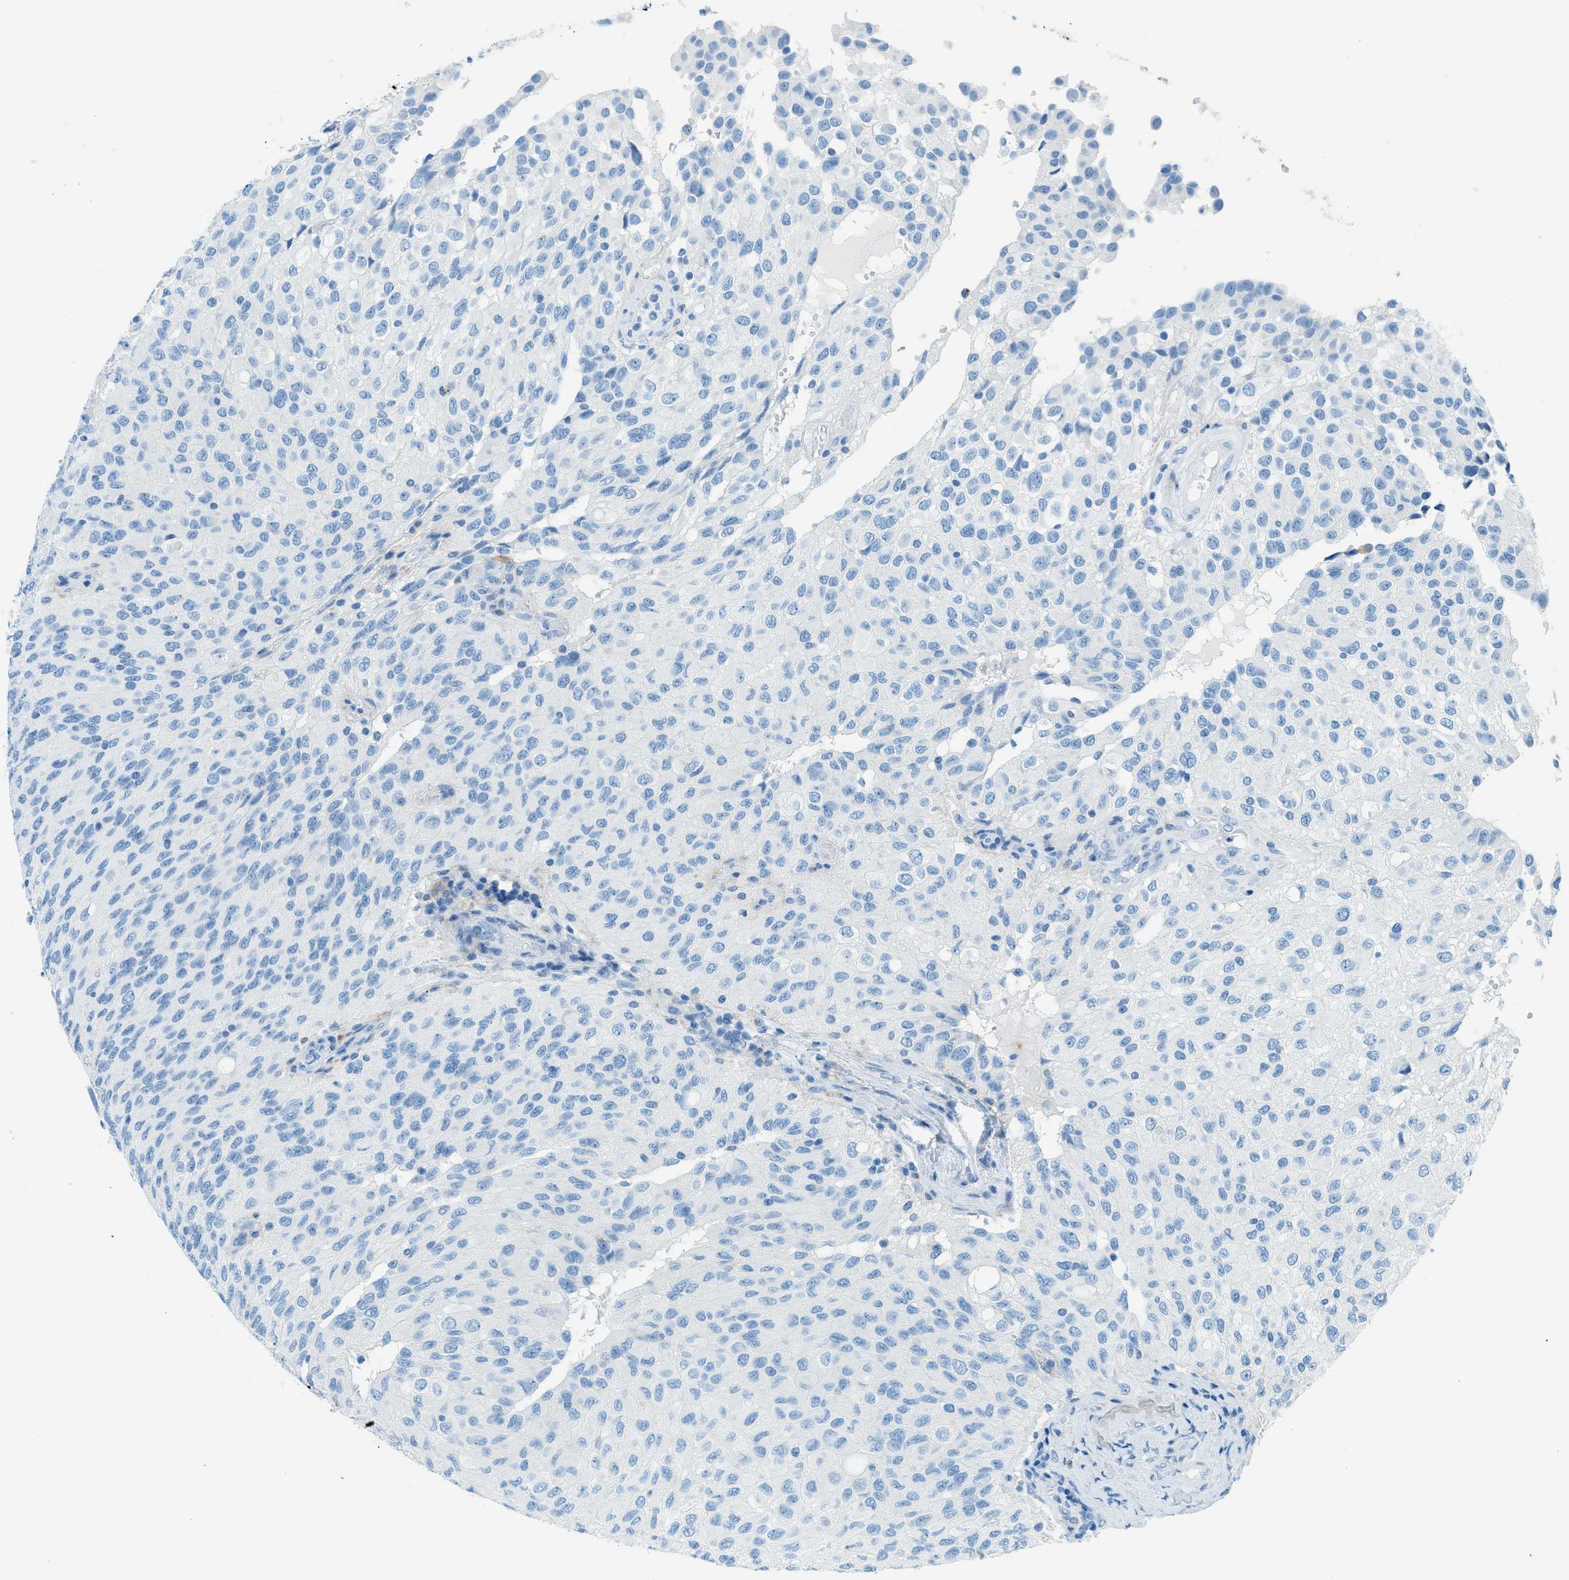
{"staining": {"intensity": "negative", "quantity": "none", "location": "none"}, "tissue": "glioma", "cell_type": "Tumor cells", "image_type": "cancer", "snomed": [{"axis": "morphology", "description": "Glioma, malignant, High grade"}, {"axis": "topography", "description": "Brain"}], "caption": "There is no significant staining in tumor cells of glioma.", "gene": "C21orf62", "patient": {"sex": "male", "age": 32}}